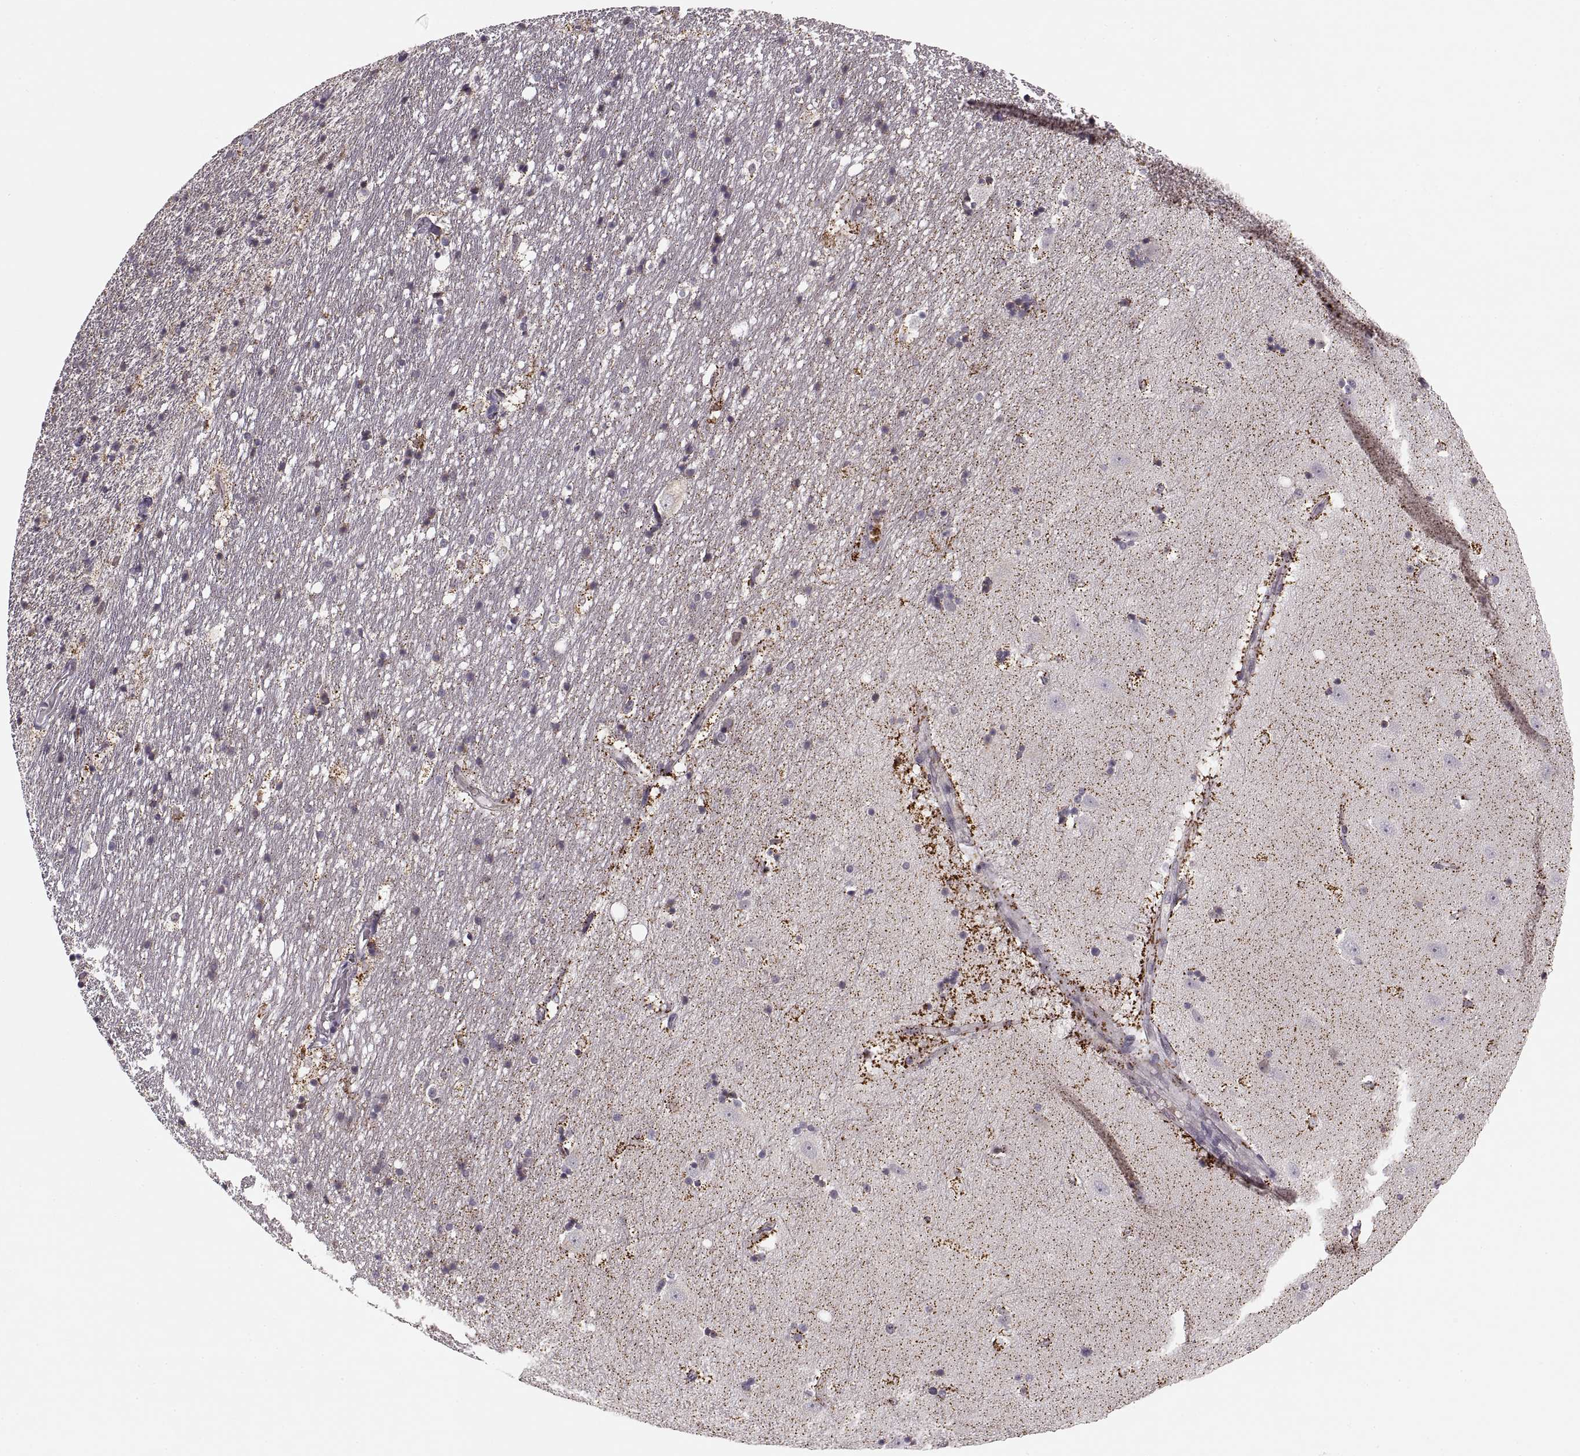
{"staining": {"intensity": "strong", "quantity": "<25%", "location": "cytoplasmic/membranous"}, "tissue": "hippocampus", "cell_type": "Glial cells", "image_type": "normal", "snomed": [{"axis": "morphology", "description": "Normal tissue, NOS"}, {"axis": "topography", "description": "Hippocampus"}], "caption": "Immunohistochemical staining of unremarkable hippocampus exhibits strong cytoplasmic/membranous protein expression in about <25% of glial cells. (DAB (3,3'-diaminobenzidine) = brown stain, brightfield microscopy at high magnification).", "gene": "ASIC3", "patient": {"sex": "male", "age": 49}}